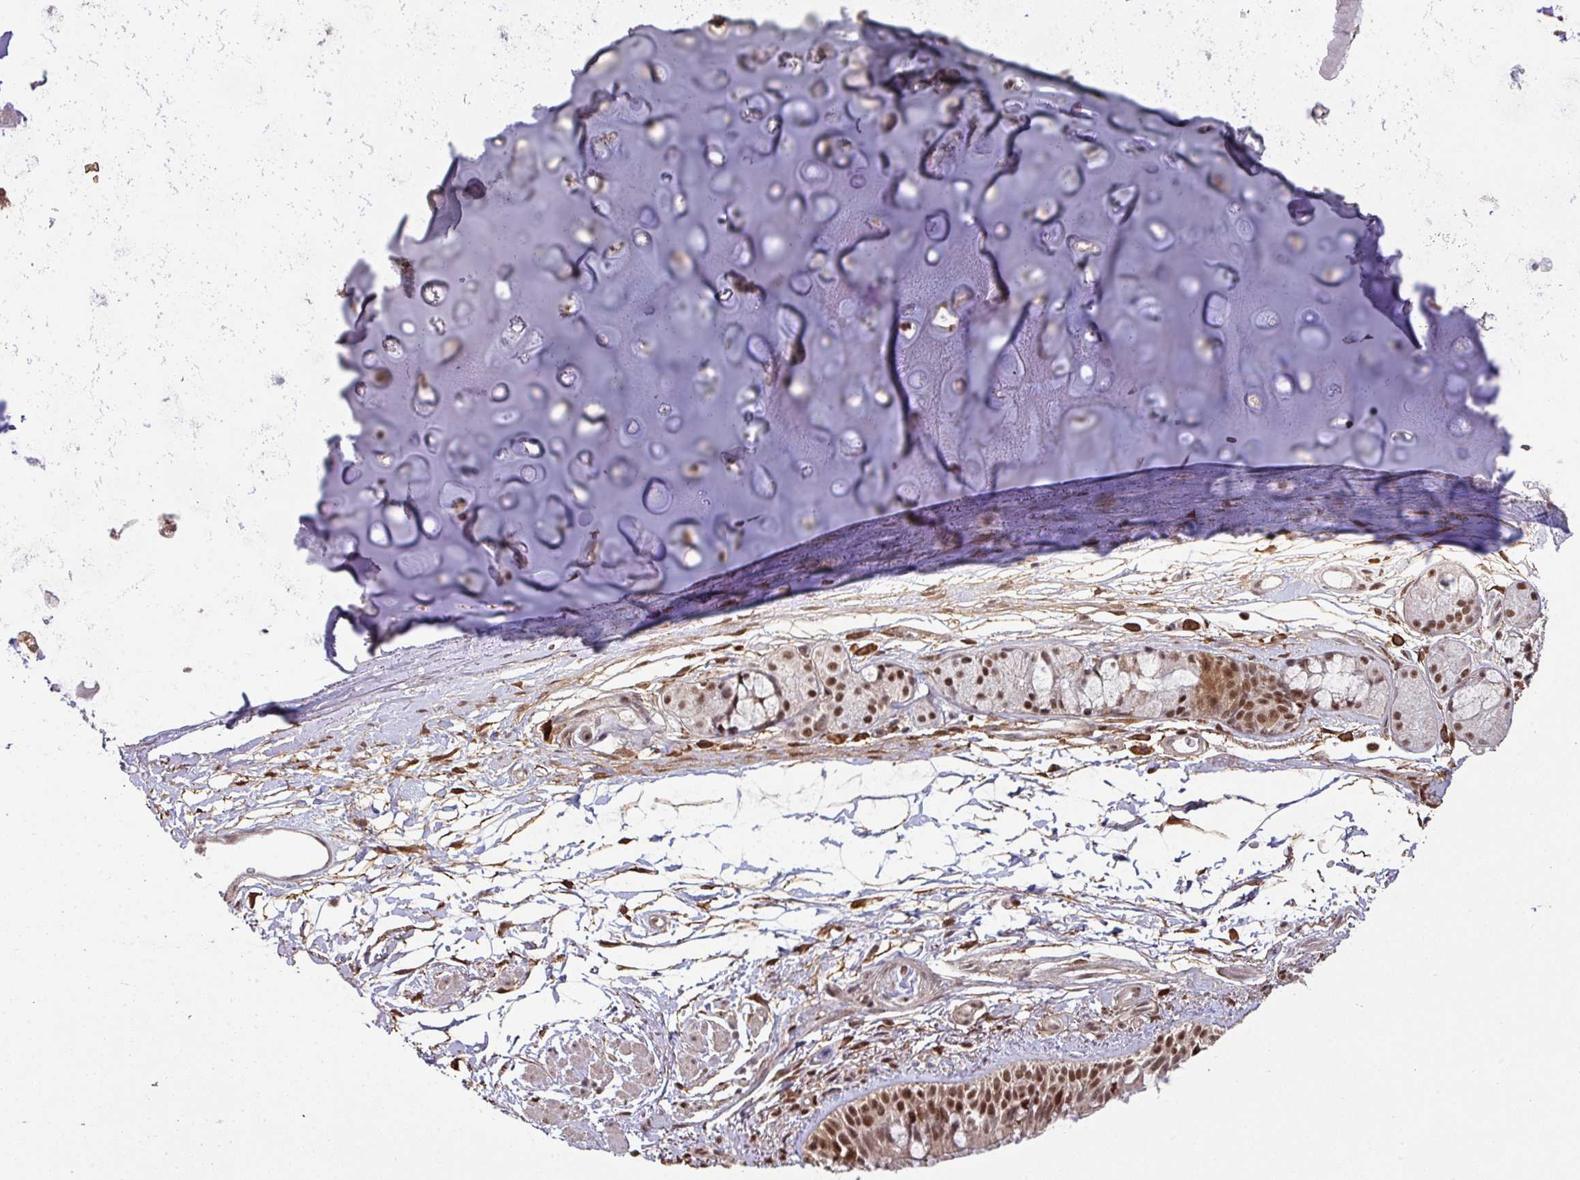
{"staining": {"intensity": "strong", "quantity": ">75%", "location": "nuclear"}, "tissue": "bronchus", "cell_type": "Respiratory epithelial cells", "image_type": "normal", "snomed": [{"axis": "morphology", "description": "Normal tissue, NOS"}, {"axis": "topography", "description": "Lymph node"}, {"axis": "topography", "description": "Cartilage tissue"}, {"axis": "topography", "description": "Bronchus"}], "caption": "DAB immunohistochemical staining of normal human bronchus reveals strong nuclear protein staining in about >75% of respiratory epithelial cells. (Brightfield microscopy of DAB IHC at high magnification).", "gene": "PHF23", "patient": {"sex": "female", "age": 70}}